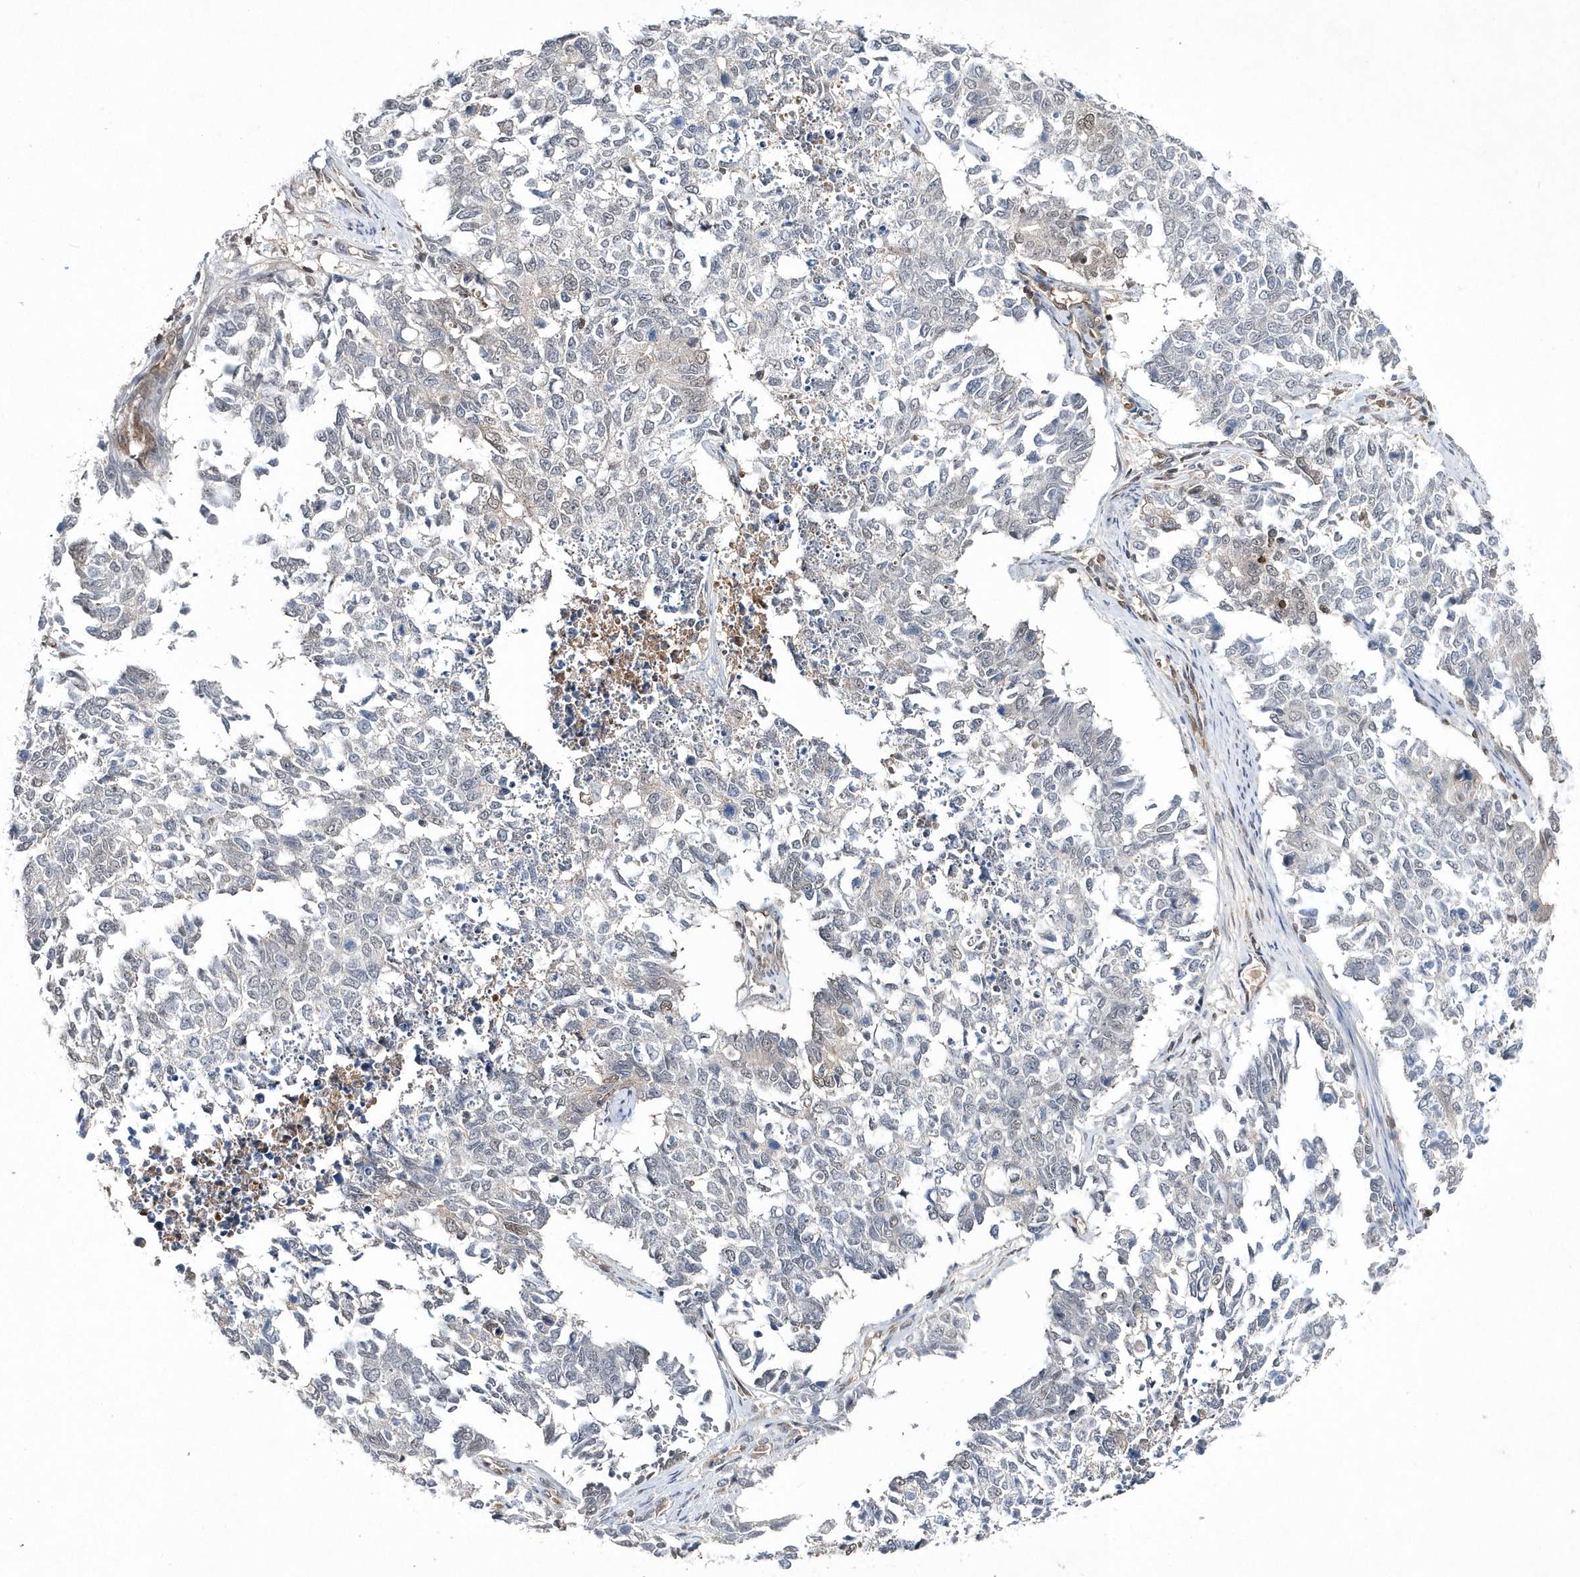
{"staining": {"intensity": "weak", "quantity": "<25%", "location": "nuclear"}, "tissue": "cervical cancer", "cell_type": "Tumor cells", "image_type": "cancer", "snomed": [{"axis": "morphology", "description": "Squamous cell carcinoma, NOS"}, {"axis": "topography", "description": "Cervix"}], "caption": "High power microscopy image of an IHC histopathology image of cervical squamous cell carcinoma, revealing no significant positivity in tumor cells.", "gene": "TMEM132B", "patient": {"sex": "female", "age": 63}}